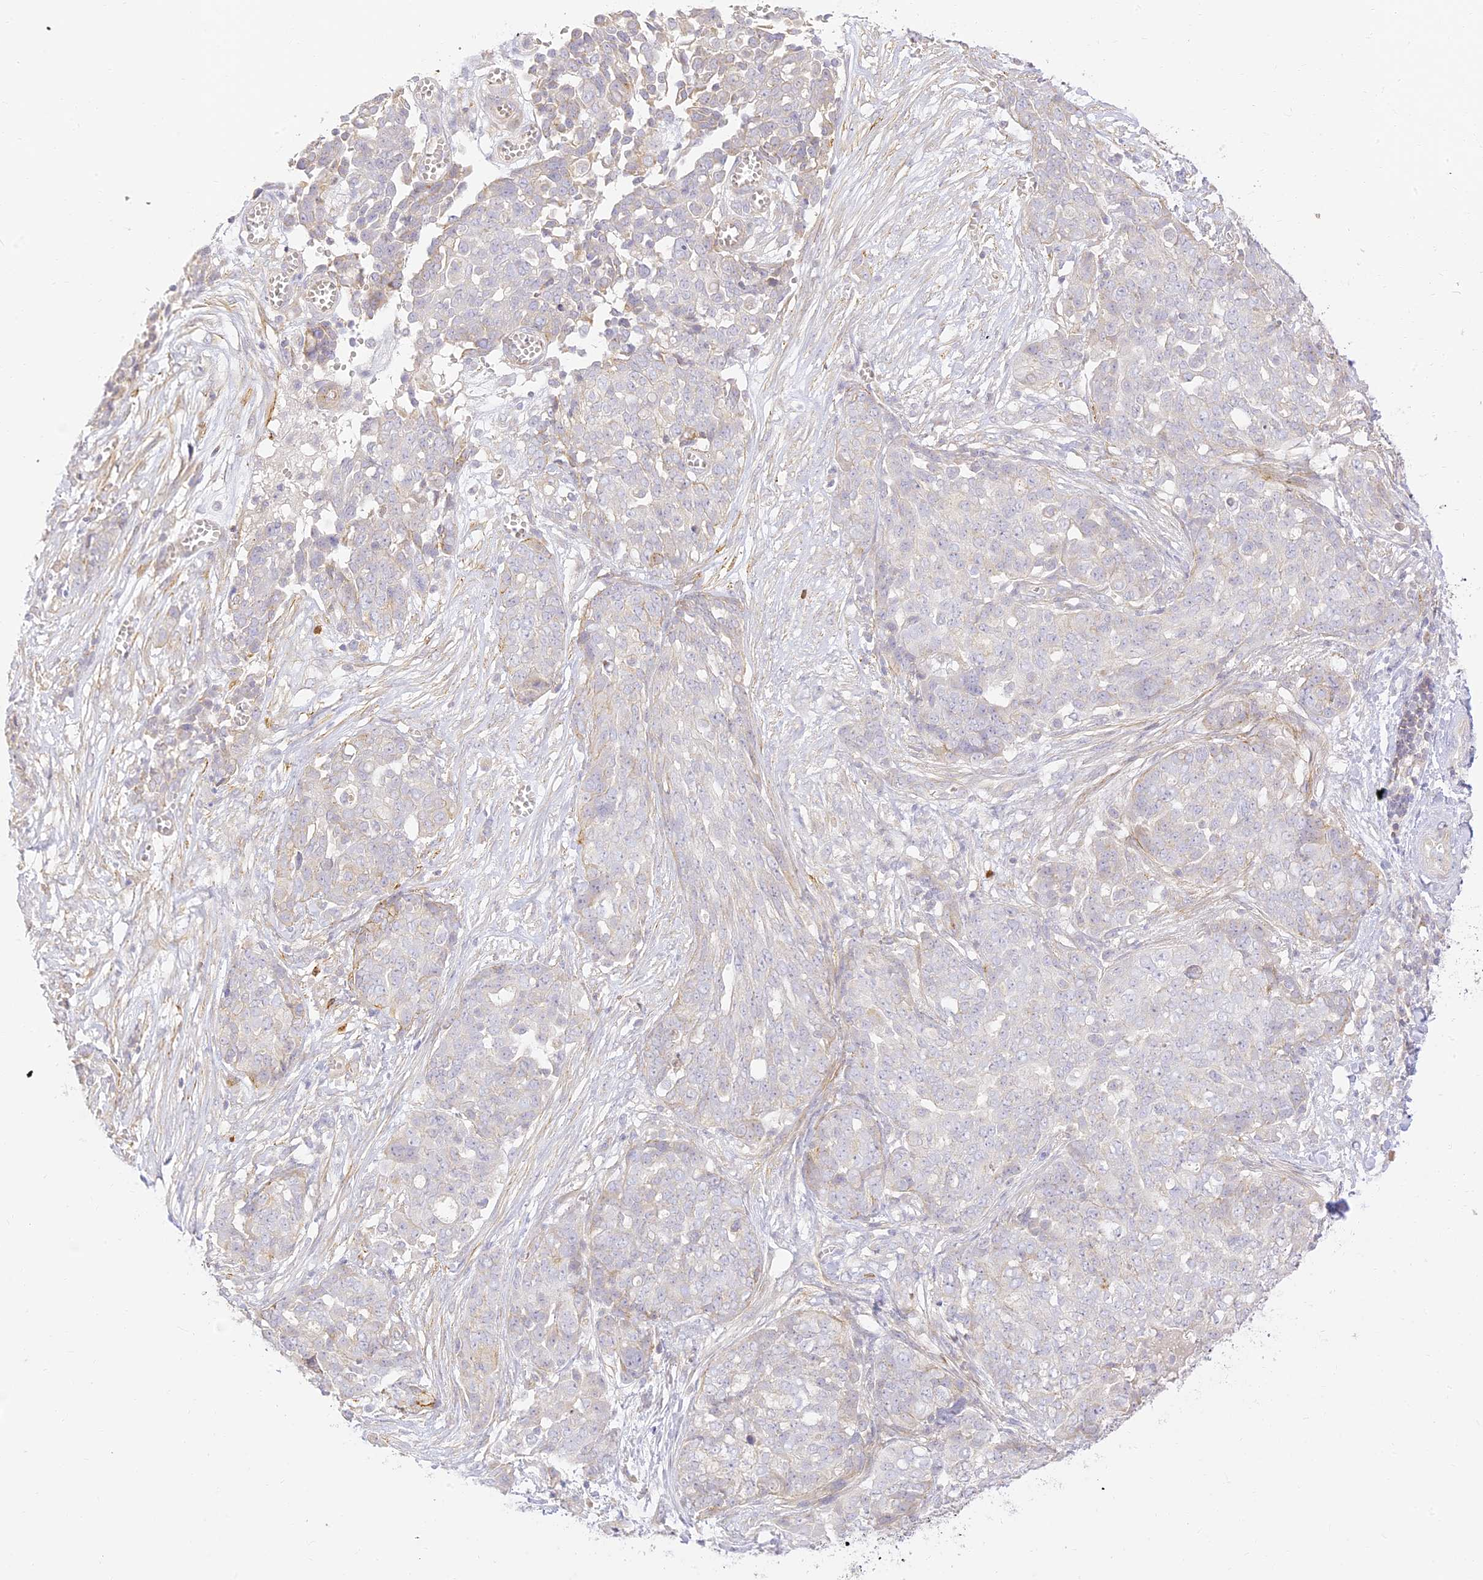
{"staining": {"intensity": "negative", "quantity": "none", "location": "none"}, "tissue": "ovarian cancer", "cell_type": "Tumor cells", "image_type": "cancer", "snomed": [{"axis": "morphology", "description": "Cystadenocarcinoma, serous, NOS"}, {"axis": "topography", "description": "Soft tissue"}, {"axis": "topography", "description": "Ovary"}], "caption": "DAB immunohistochemical staining of serous cystadenocarcinoma (ovarian) displays no significant expression in tumor cells.", "gene": "LRRC15", "patient": {"sex": "female", "age": 57}}